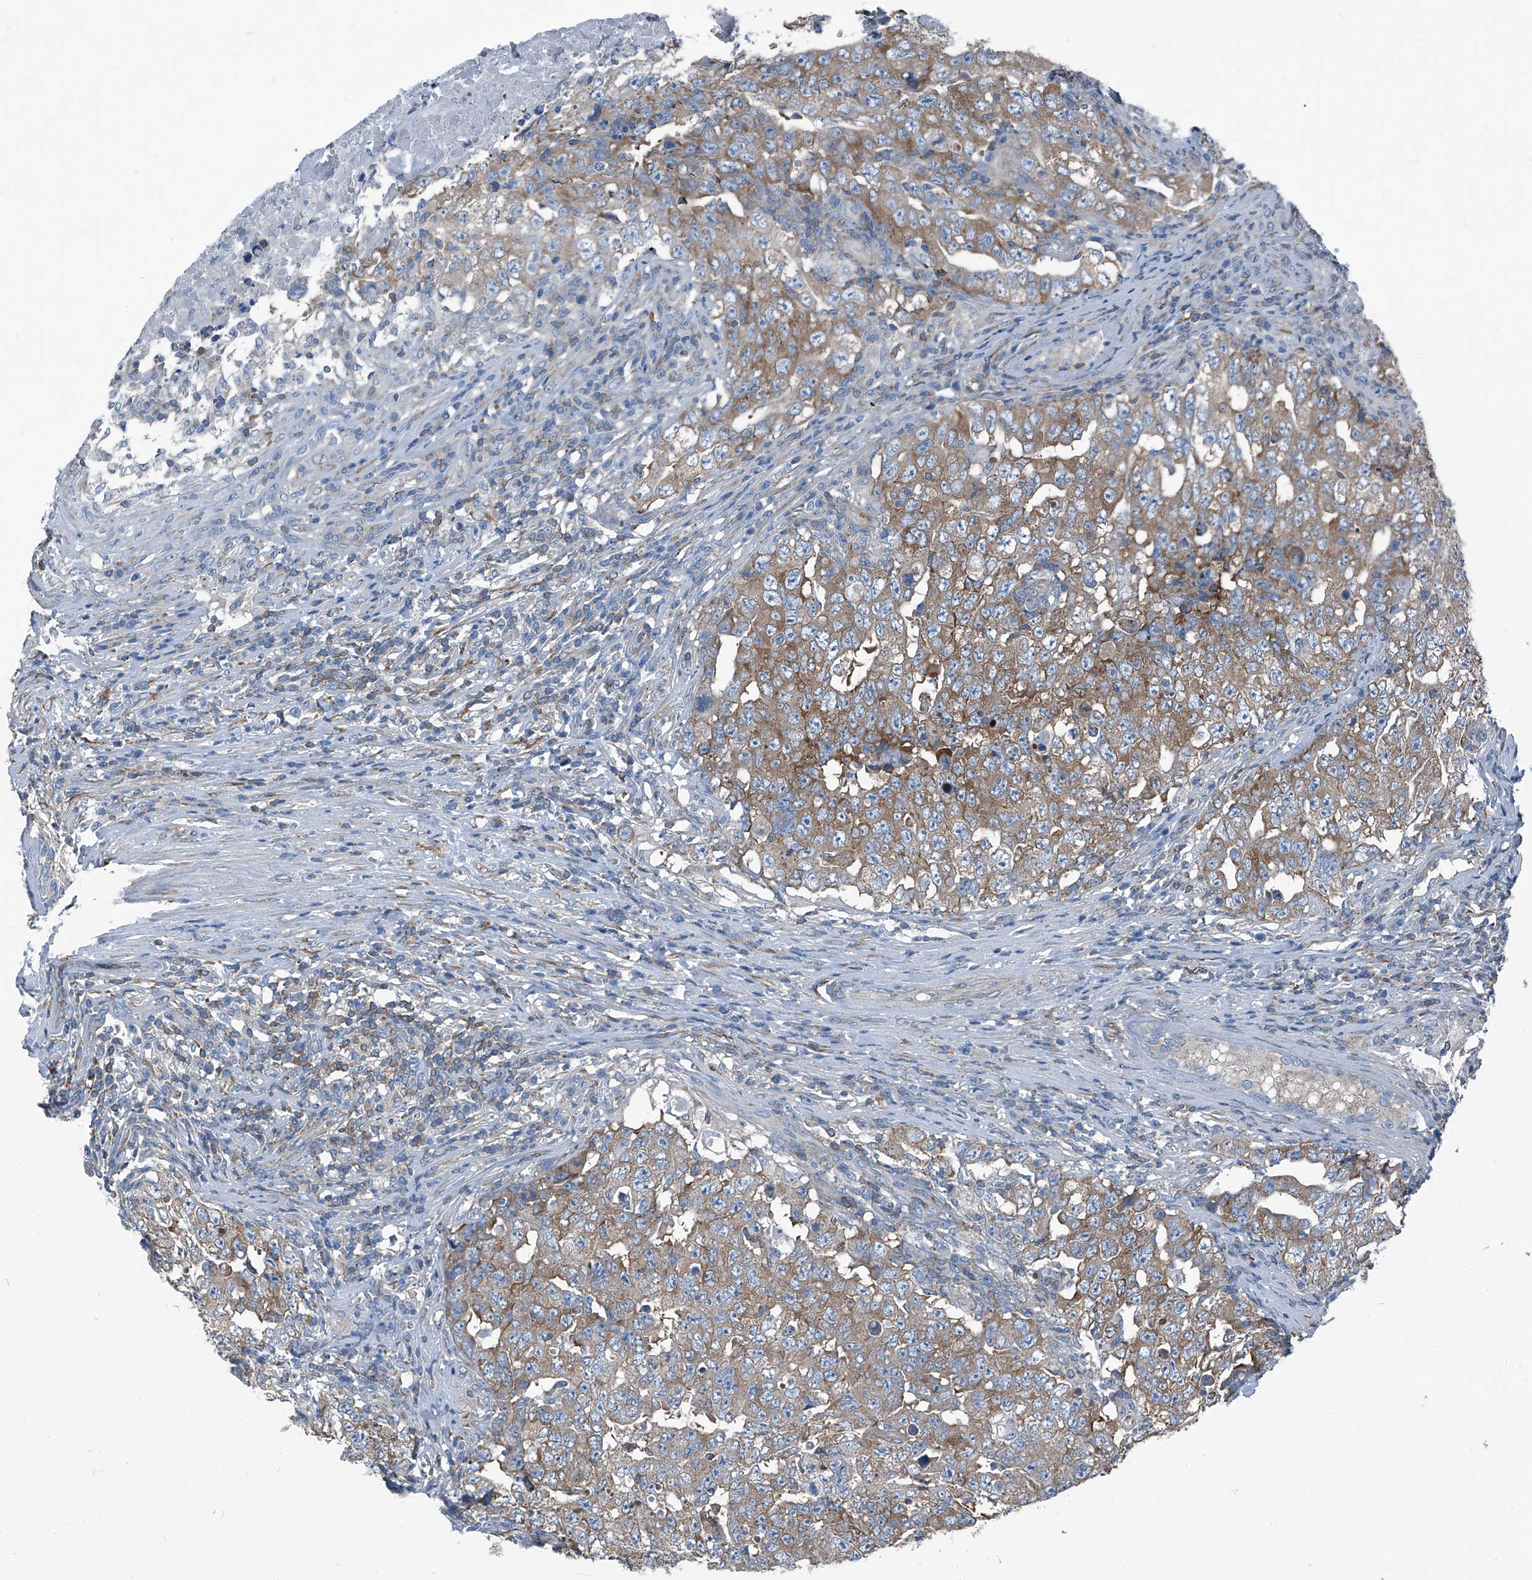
{"staining": {"intensity": "weak", "quantity": "25%-75%", "location": "cytoplasmic/membranous"}, "tissue": "testis cancer", "cell_type": "Tumor cells", "image_type": "cancer", "snomed": [{"axis": "morphology", "description": "Carcinoma, Embryonal, NOS"}, {"axis": "topography", "description": "Testis"}], "caption": "Weak cytoplasmic/membranous protein positivity is identified in approximately 25%-75% of tumor cells in testis cancer (embryonal carcinoma).", "gene": "SEPTIN7", "patient": {"sex": "male", "age": 26}}